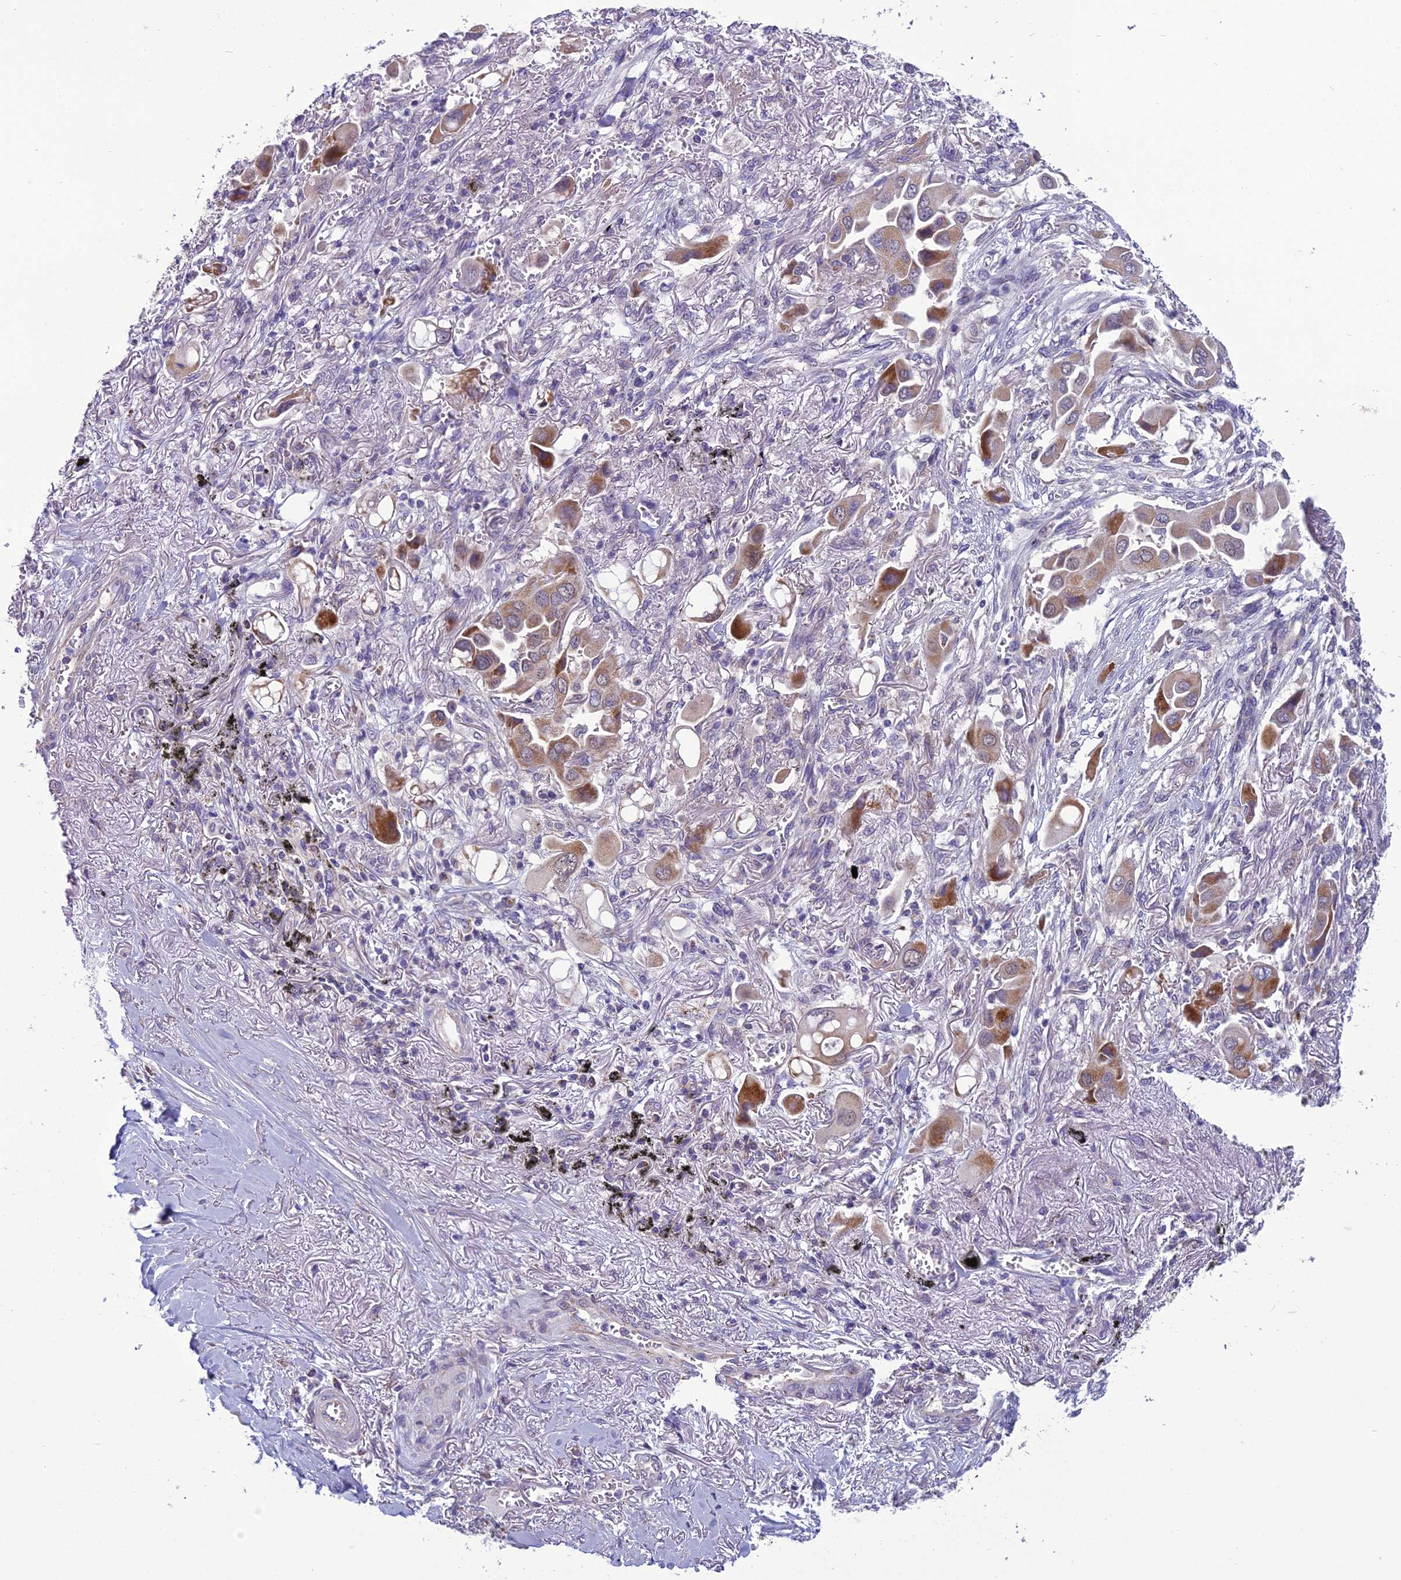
{"staining": {"intensity": "moderate", "quantity": "25%-75%", "location": "cytoplasmic/membranous"}, "tissue": "lung cancer", "cell_type": "Tumor cells", "image_type": "cancer", "snomed": [{"axis": "morphology", "description": "Adenocarcinoma, NOS"}, {"axis": "topography", "description": "Lung"}], "caption": "IHC of human lung adenocarcinoma demonstrates medium levels of moderate cytoplasmic/membranous positivity in about 25%-75% of tumor cells.", "gene": "DUS2", "patient": {"sex": "female", "age": 76}}